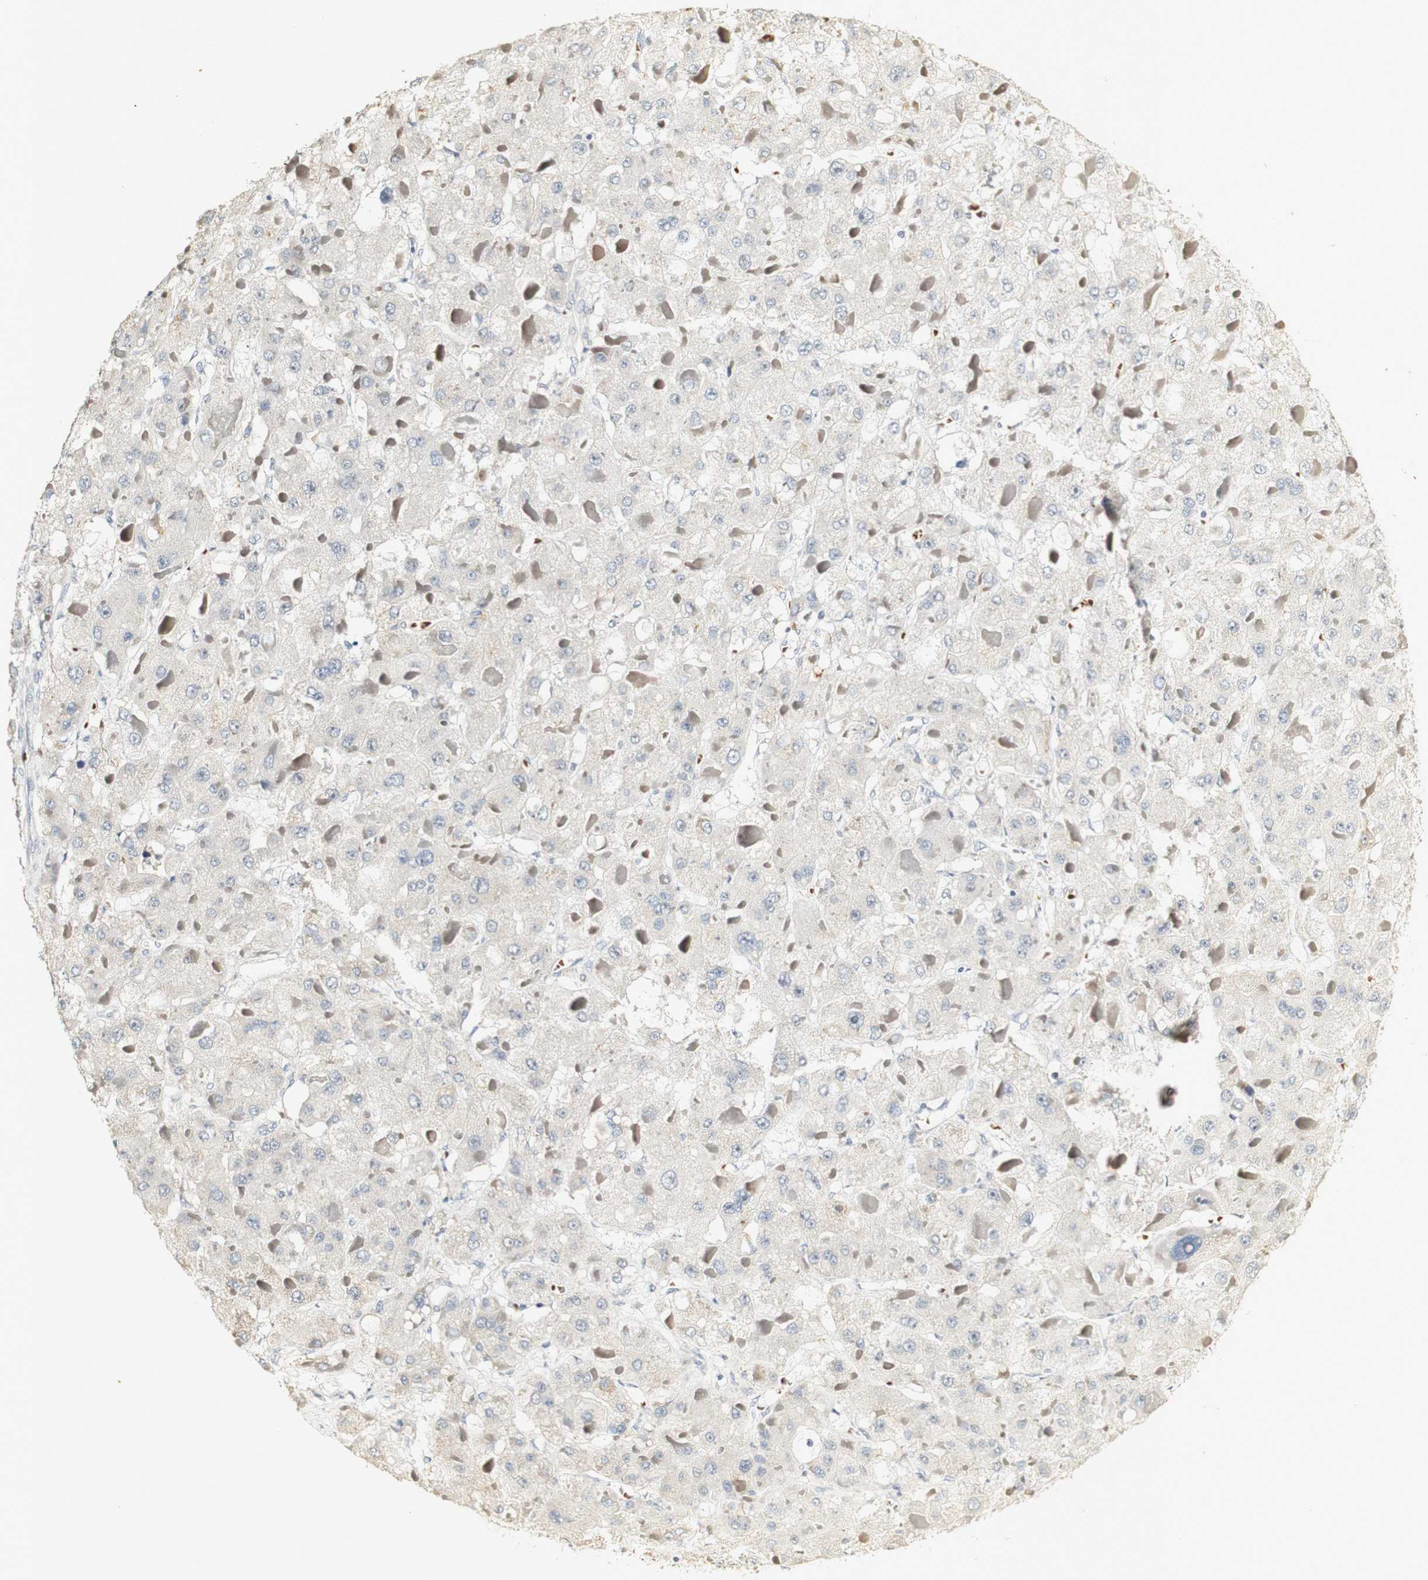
{"staining": {"intensity": "weak", "quantity": "<25%", "location": "cytoplasmic/membranous"}, "tissue": "liver cancer", "cell_type": "Tumor cells", "image_type": "cancer", "snomed": [{"axis": "morphology", "description": "Carcinoma, Hepatocellular, NOS"}, {"axis": "topography", "description": "Liver"}], "caption": "IHC histopathology image of neoplastic tissue: liver cancer (hepatocellular carcinoma) stained with DAB demonstrates no significant protein positivity in tumor cells.", "gene": "SYT7", "patient": {"sex": "female", "age": 73}}